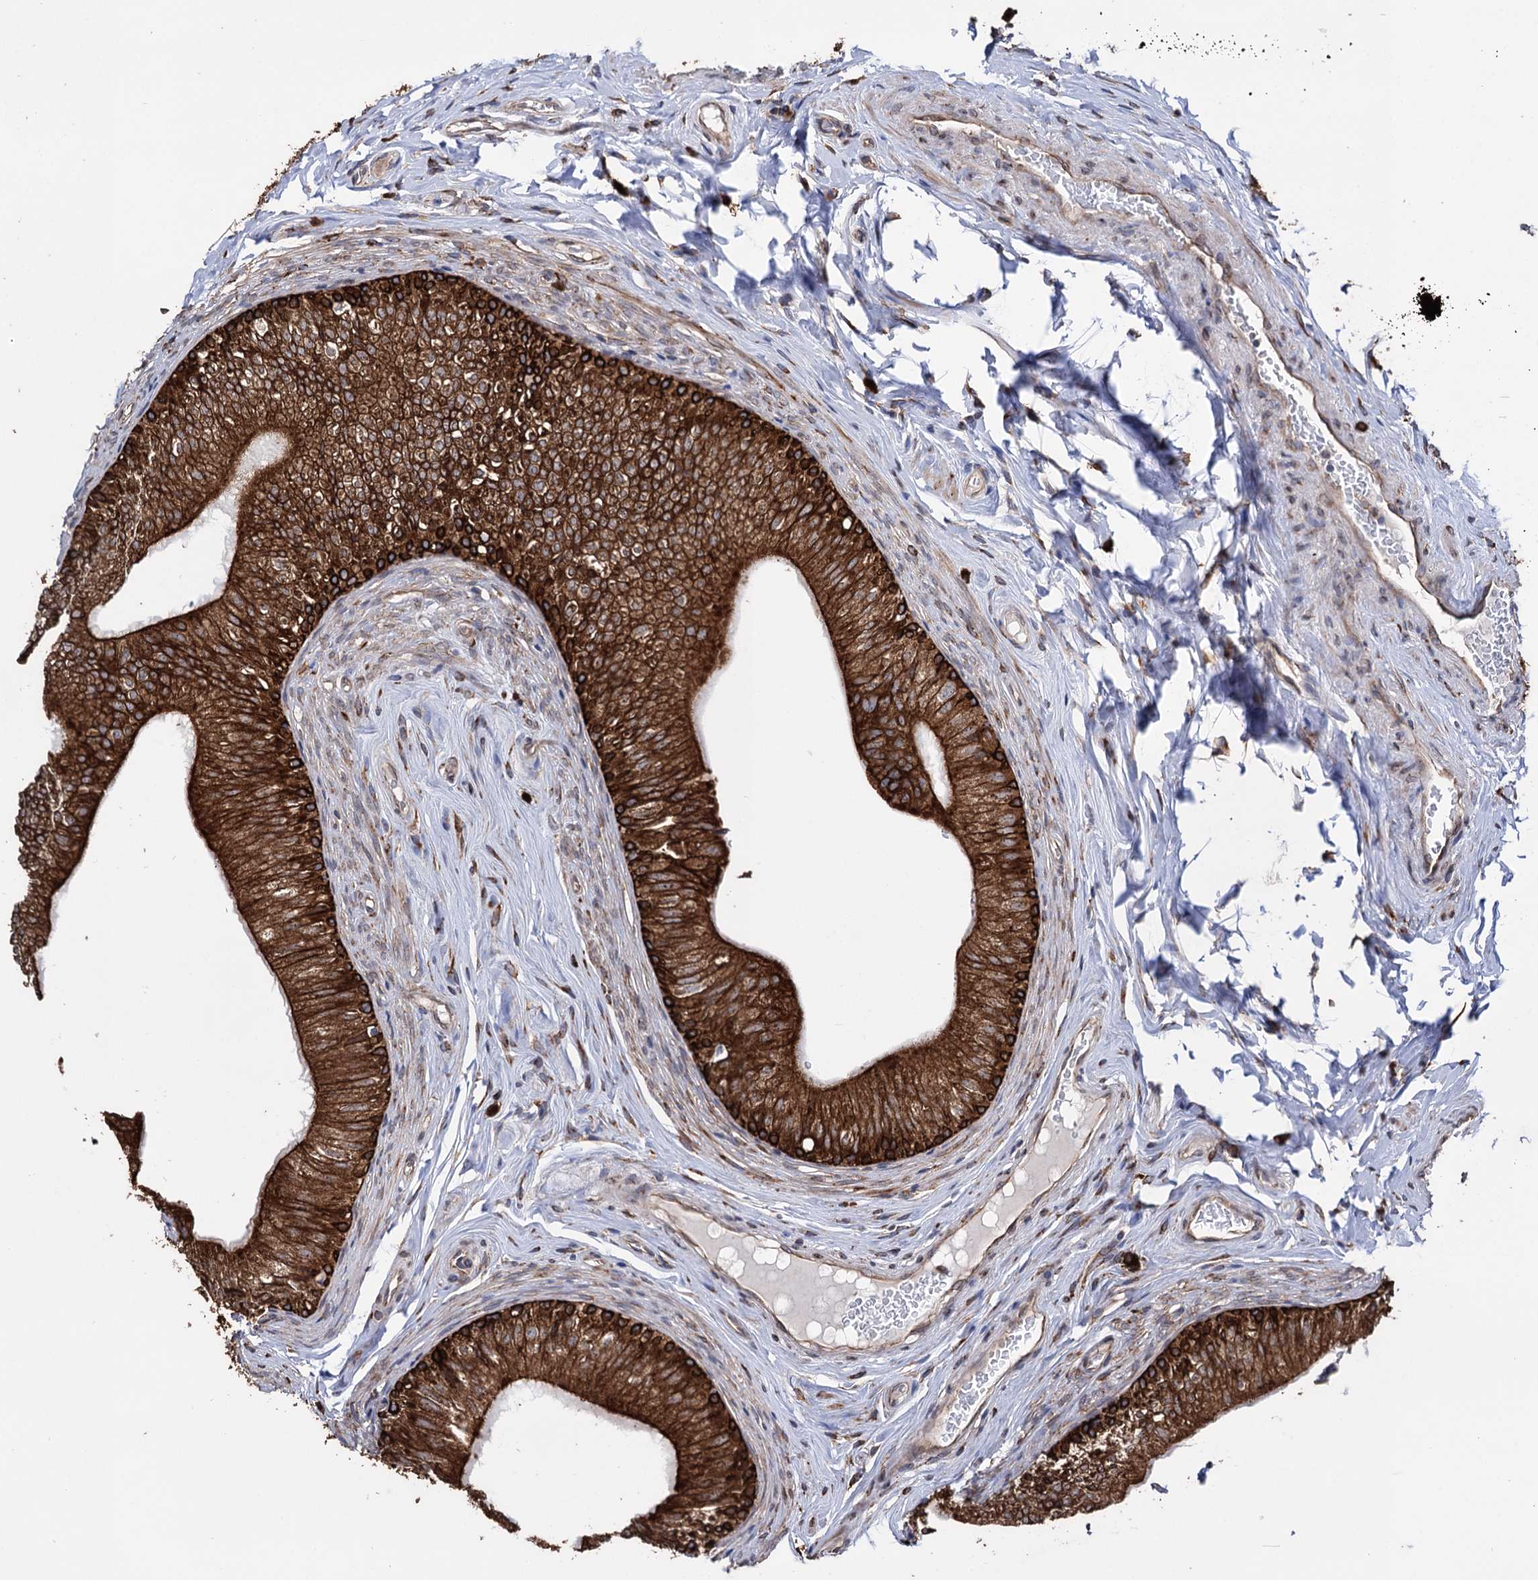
{"staining": {"intensity": "strong", "quantity": ">75%", "location": "cytoplasmic/membranous"}, "tissue": "epididymis", "cell_type": "Glandular cells", "image_type": "normal", "snomed": [{"axis": "morphology", "description": "Normal tissue, NOS"}, {"axis": "topography", "description": "Epididymis"}], "caption": "Strong cytoplasmic/membranous expression for a protein is appreciated in approximately >75% of glandular cells of benign epididymis using immunohistochemistry (IHC).", "gene": "CDAN1", "patient": {"sex": "male", "age": 46}}